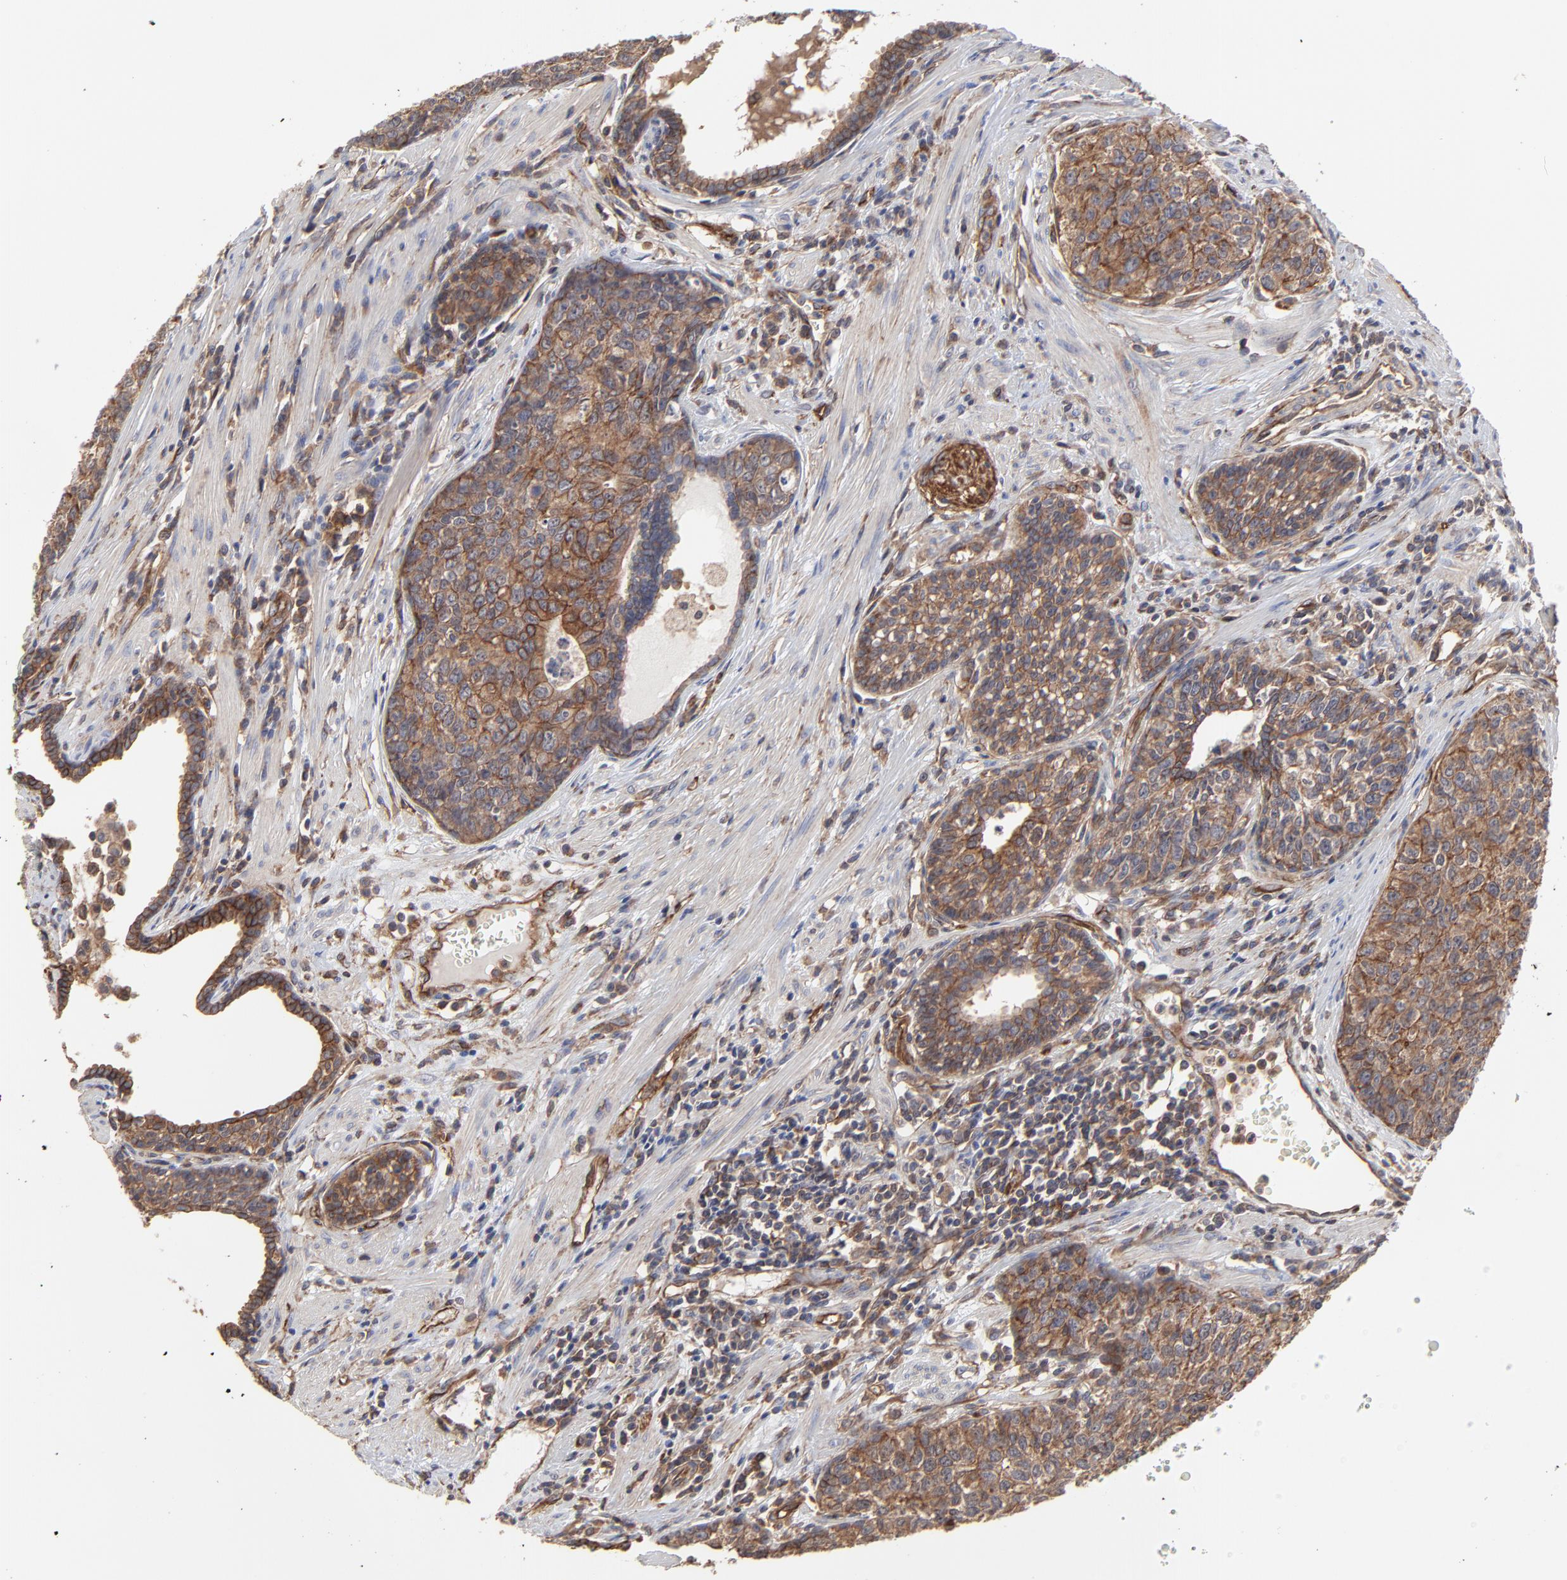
{"staining": {"intensity": "moderate", "quantity": ">75%", "location": "cytoplasmic/membranous"}, "tissue": "urothelial cancer", "cell_type": "Tumor cells", "image_type": "cancer", "snomed": [{"axis": "morphology", "description": "Urothelial carcinoma, High grade"}, {"axis": "topography", "description": "Urinary bladder"}], "caption": "The image displays immunohistochemical staining of high-grade urothelial carcinoma. There is moderate cytoplasmic/membranous staining is present in about >75% of tumor cells.", "gene": "ARMT1", "patient": {"sex": "male", "age": 81}}